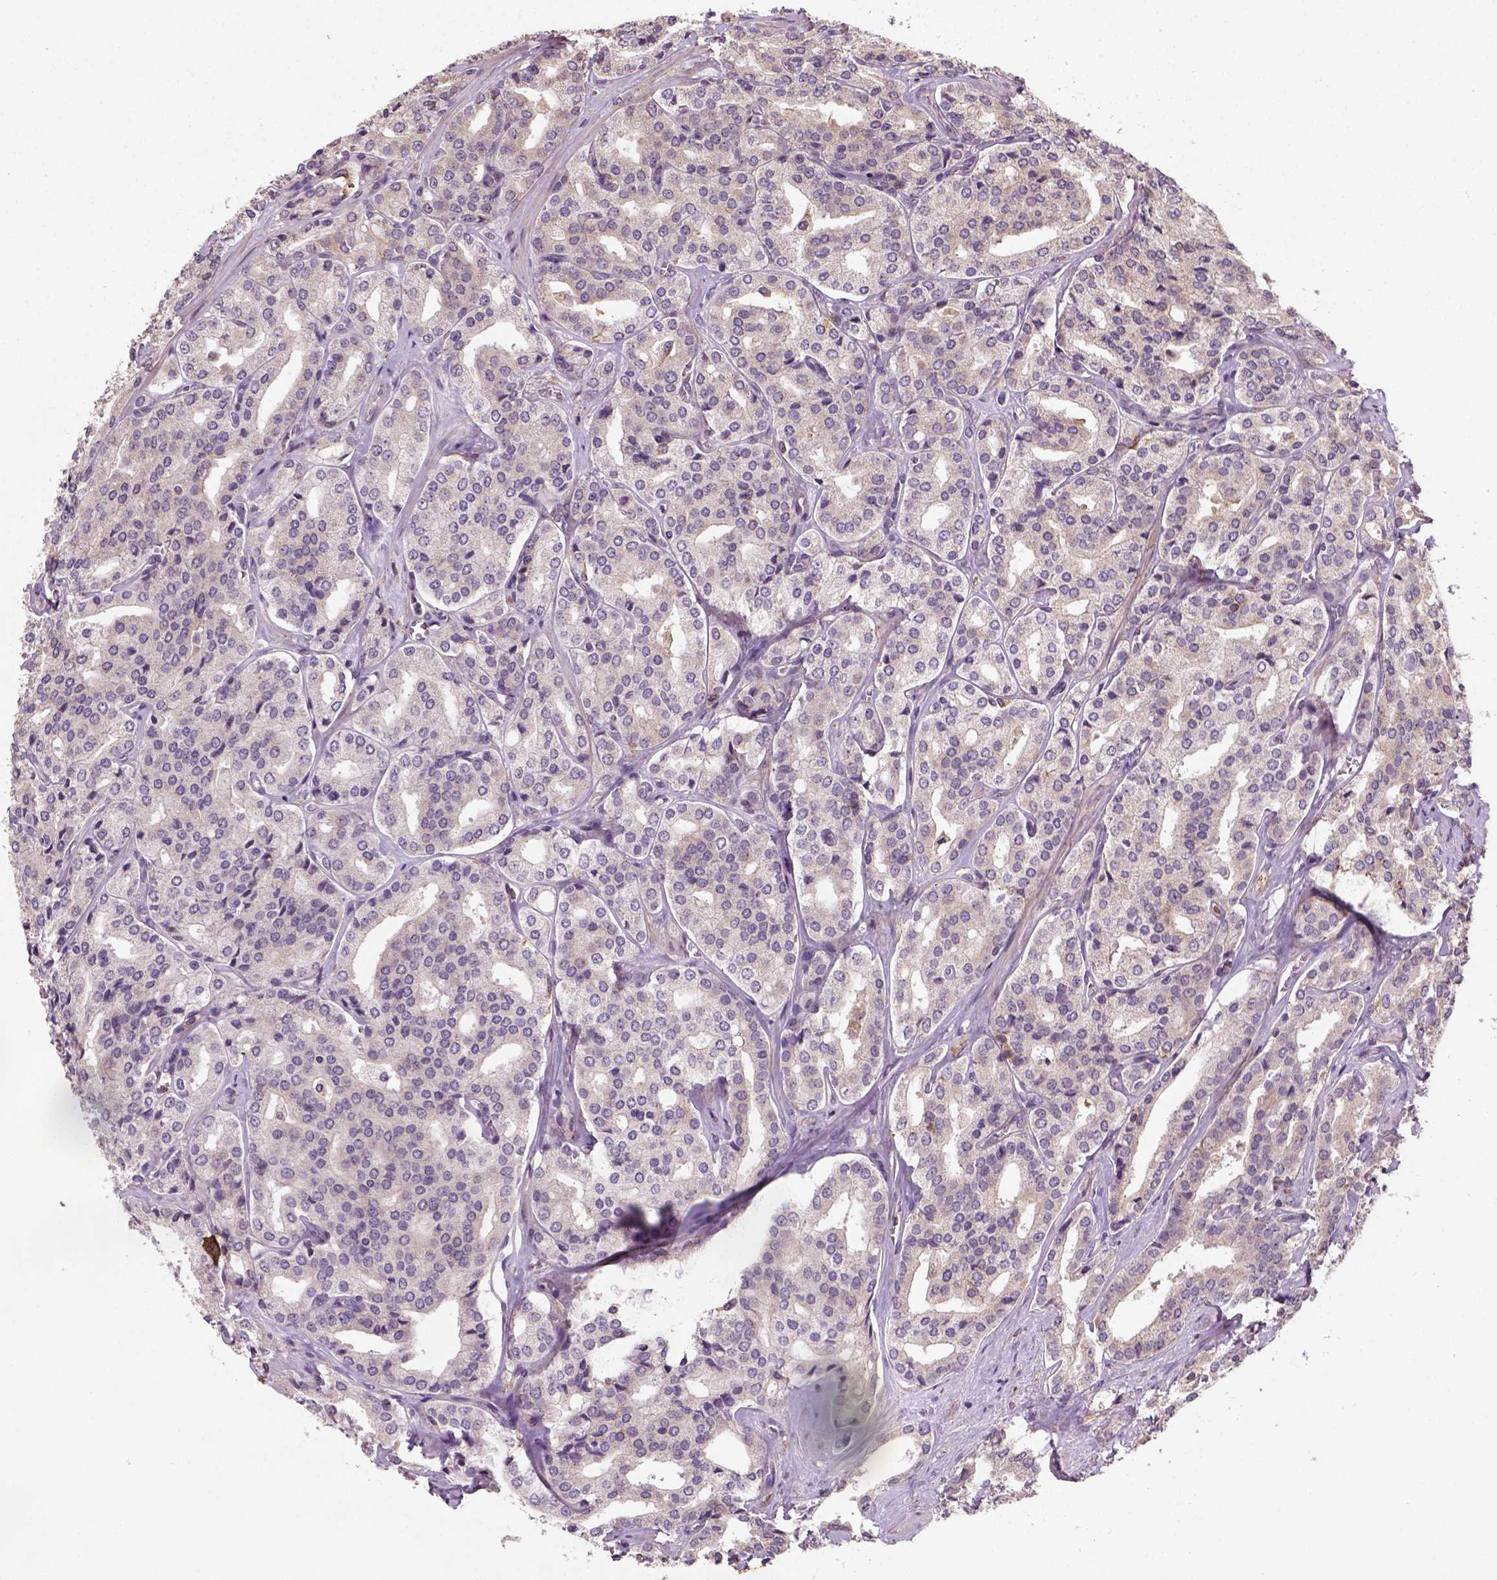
{"staining": {"intensity": "weak", "quantity": "25%-75%", "location": "cytoplasmic/membranous"}, "tissue": "prostate cancer", "cell_type": "Tumor cells", "image_type": "cancer", "snomed": [{"axis": "morphology", "description": "Adenocarcinoma, Low grade"}, {"axis": "topography", "description": "Prostate"}], "caption": "Protein expression analysis of prostate cancer (adenocarcinoma (low-grade)) exhibits weak cytoplasmic/membranous expression in approximately 25%-75% of tumor cells.", "gene": "CAMKK1", "patient": {"sex": "male", "age": 56}}